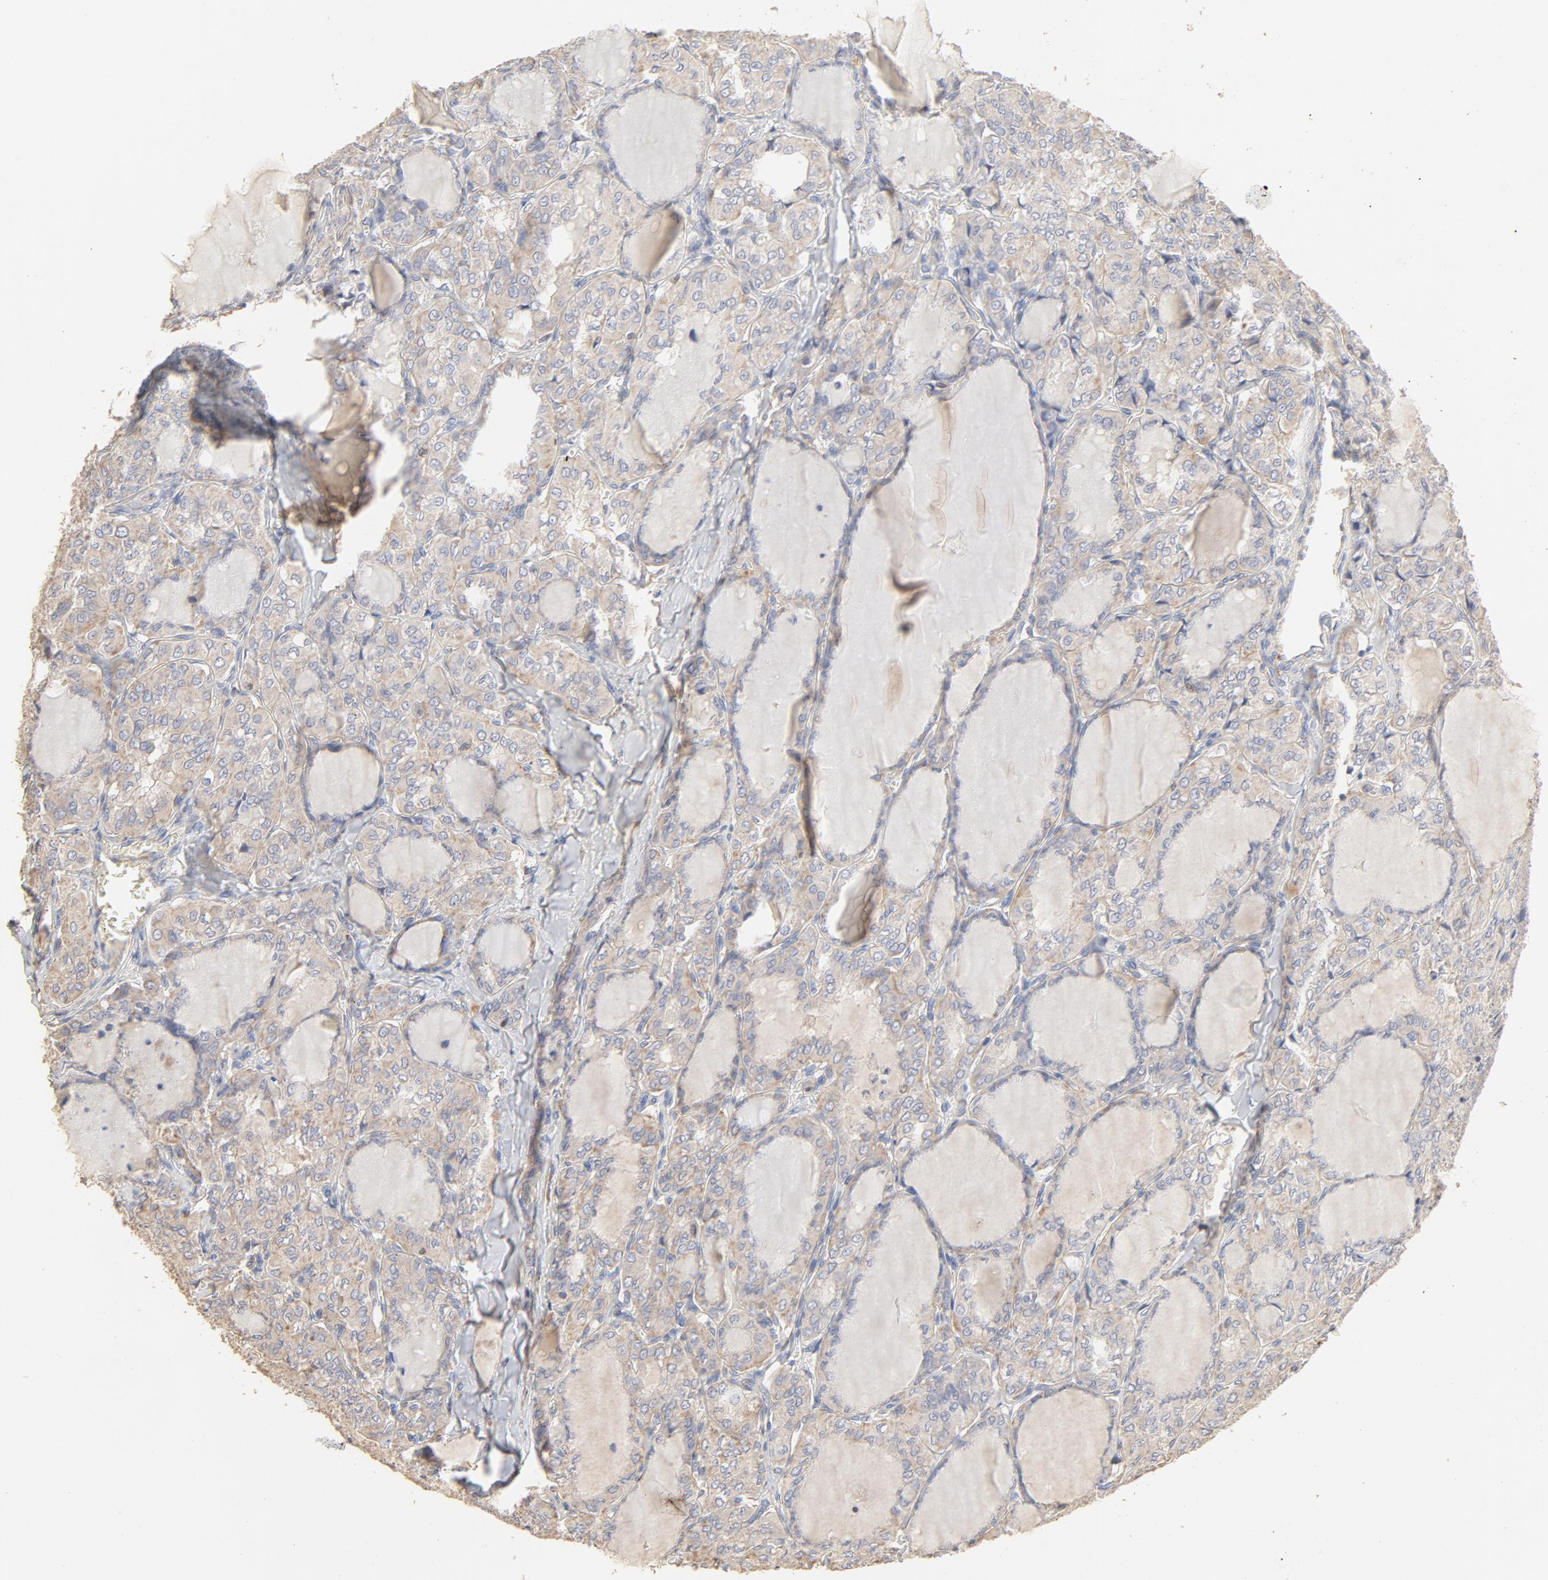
{"staining": {"intensity": "negative", "quantity": "none", "location": "none"}, "tissue": "thyroid cancer", "cell_type": "Tumor cells", "image_type": "cancer", "snomed": [{"axis": "morphology", "description": "Papillary adenocarcinoma, NOS"}, {"axis": "topography", "description": "Thyroid gland"}], "caption": "An immunohistochemistry (IHC) photomicrograph of papillary adenocarcinoma (thyroid) is shown. There is no staining in tumor cells of papillary adenocarcinoma (thyroid).", "gene": "FCGBP", "patient": {"sex": "male", "age": 20}}